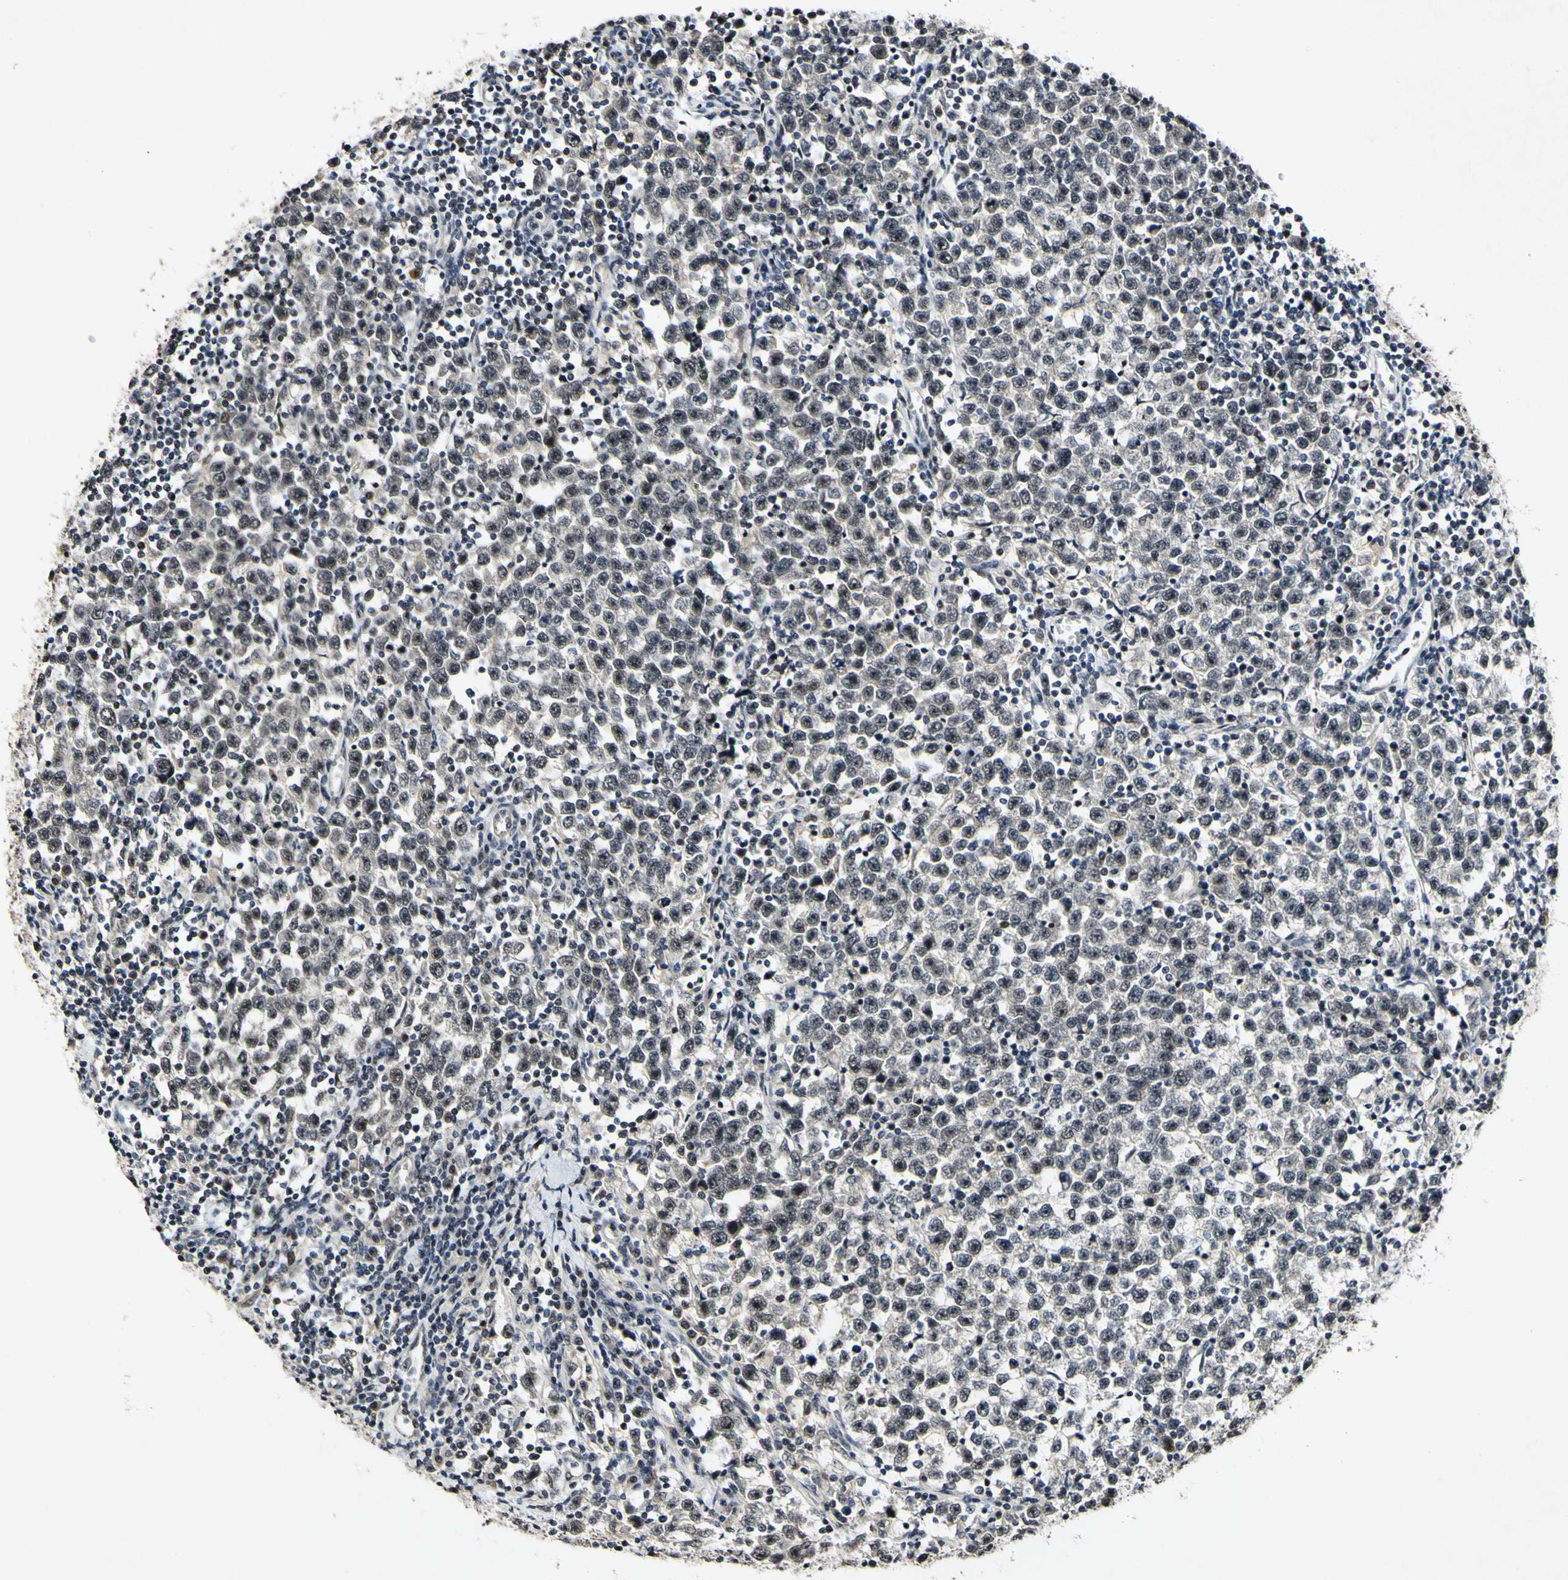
{"staining": {"intensity": "negative", "quantity": "none", "location": "none"}, "tissue": "testis cancer", "cell_type": "Tumor cells", "image_type": "cancer", "snomed": [{"axis": "morphology", "description": "Seminoma, NOS"}, {"axis": "topography", "description": "Testis"}], "caption": "This is a histopathology image of immunohistochemistry (IHC) staining of seminoma (testis), which shows no expression in tumor cells. (DAB immunohistochemistry with hematoxylin counter stain).", "gene": "POLR2F", "patient": {"sex": "male", "age": 43}}